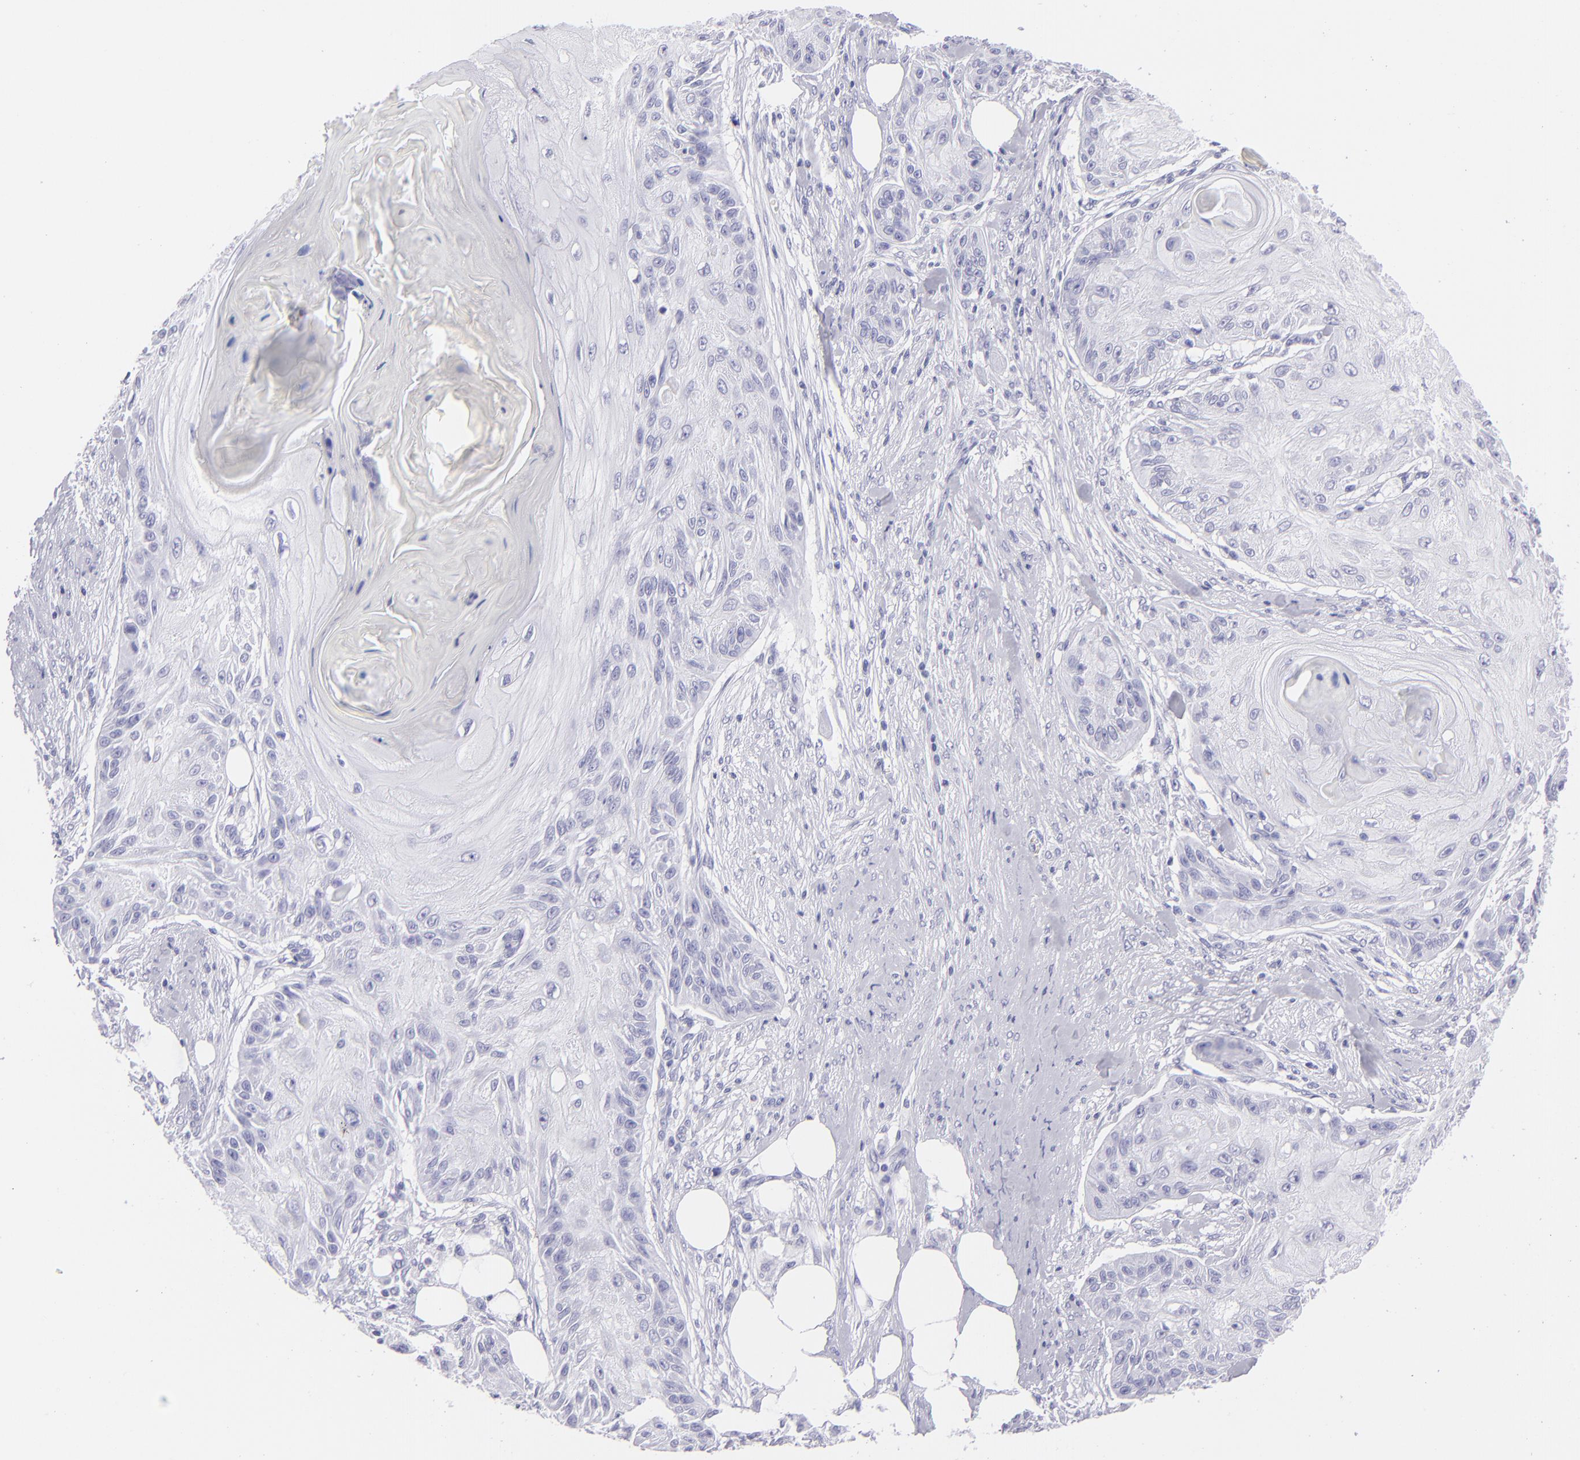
{"staining": {"intensity": "negative", "quantity": "none", "location": "none"}, "tissue": "skin cancer", "cell_type": "Tumor cells", "image_type": "cancer", "snomed": [{"axis": "morphology", "description": "Squamous cell carcinoma, NOS"}, {"axis": "topography", "description": "Skin"}], "caption": "Image shows no significant protein positivity in tumor cells of skin cancer. The staining is performed using DAB brown chromogen with nuclei counter-stained in using hematoxylin.", "gene": "PVALB", "patient": {"sex": "female", "age": 88}}